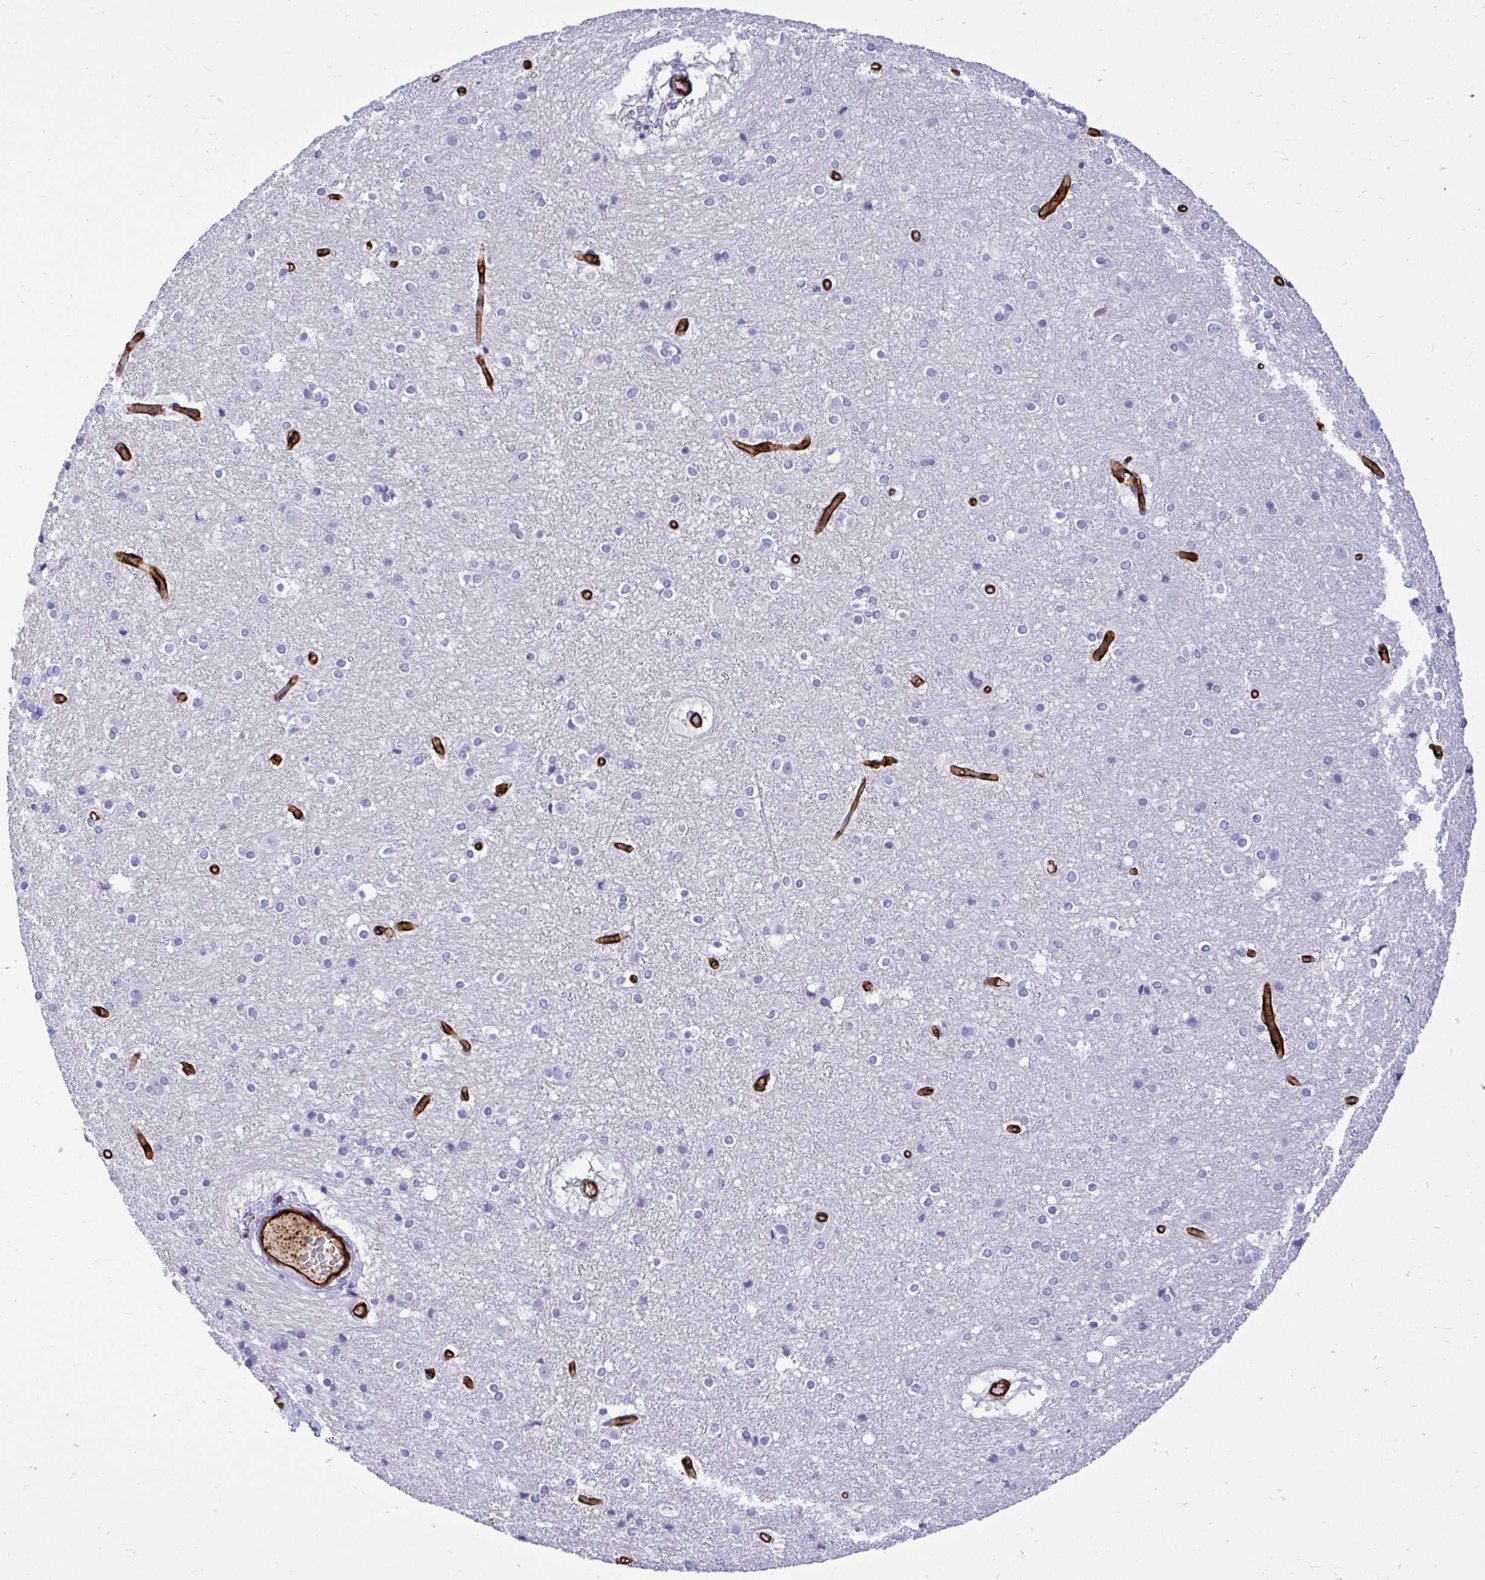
{"staining": {"intensity": "strong", "quantity": ">75%", "location": "cytoplasmic/membranous"}, "tissue": "cerebral cortex", "cell_type": "Endothelial cells", "image_type": "normal", "snomed": [{"axis": "morphology", "description": "Normal tissue, NOS"}, {"axis": "topography", "description": "Cerebral cortex"}], "caption": "Immunohistochemistry of normal human cerebral cortex reveals high levels of strong cytoplasmic/membranous expression in about >75% of endothelial cells.", "gene": "ABCG2", "patient": {"sex": "female", "age": 52}}